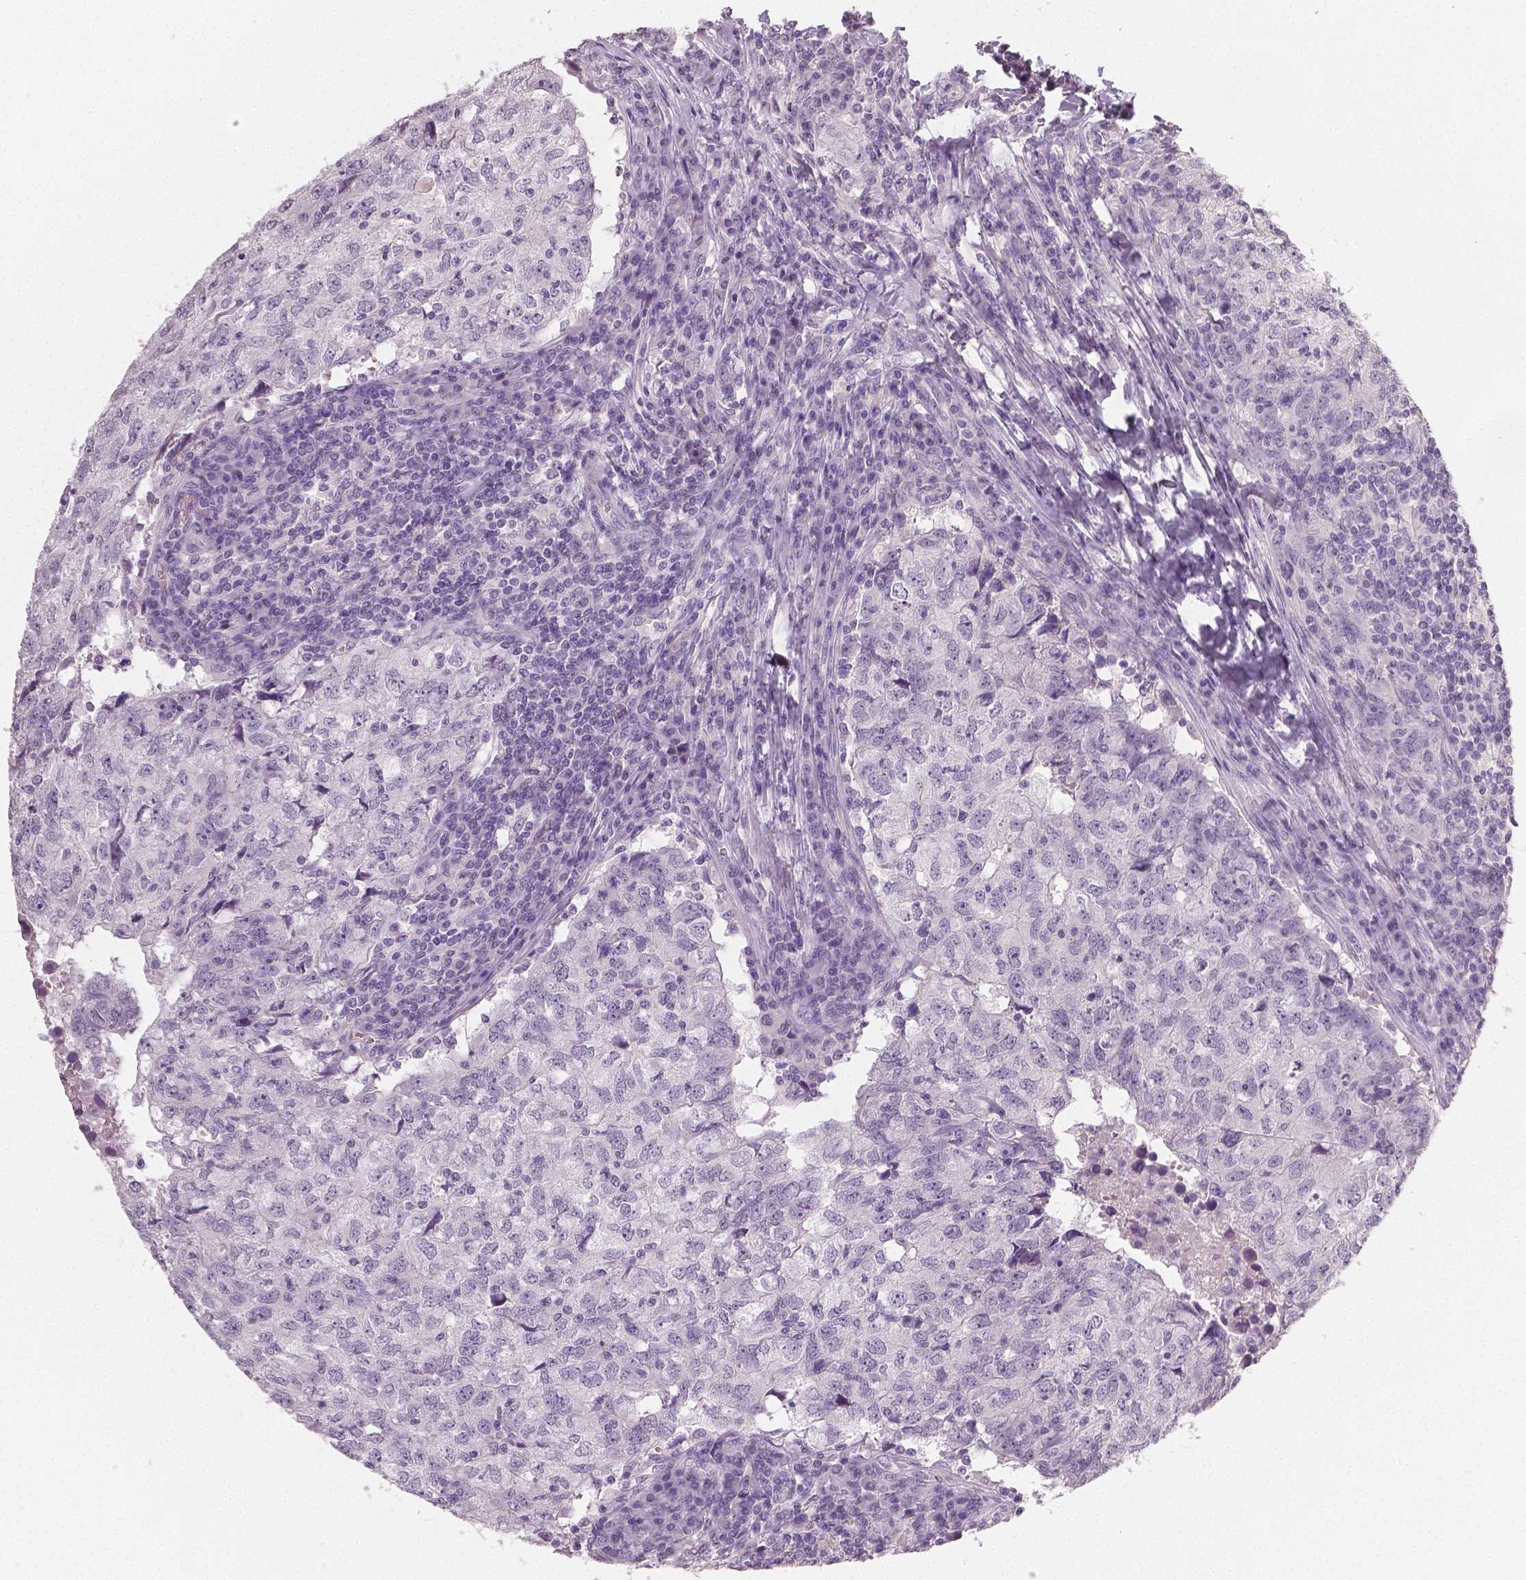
{"staining": {"intensity": "negative", "quantity": "none", "location": "none"}, "tissue": "breast cancer", "cell_type": "Tumor cells", "image_type": "cancer", "snomed": [{"axis": "morphology", "description": "Duct carcinoma"}, {"axis": "topography", "description": "Breast"}], "caption": "IHC histopathology image of neoplastic tissue: human invasive ductal carcinoma (breast) stained with DAB (3,3'-diaminobenzidine) displays no significant protein expression in tumor cells.", "gene": "NECAB1", "patient": {"sex": "female", "age": 30}}